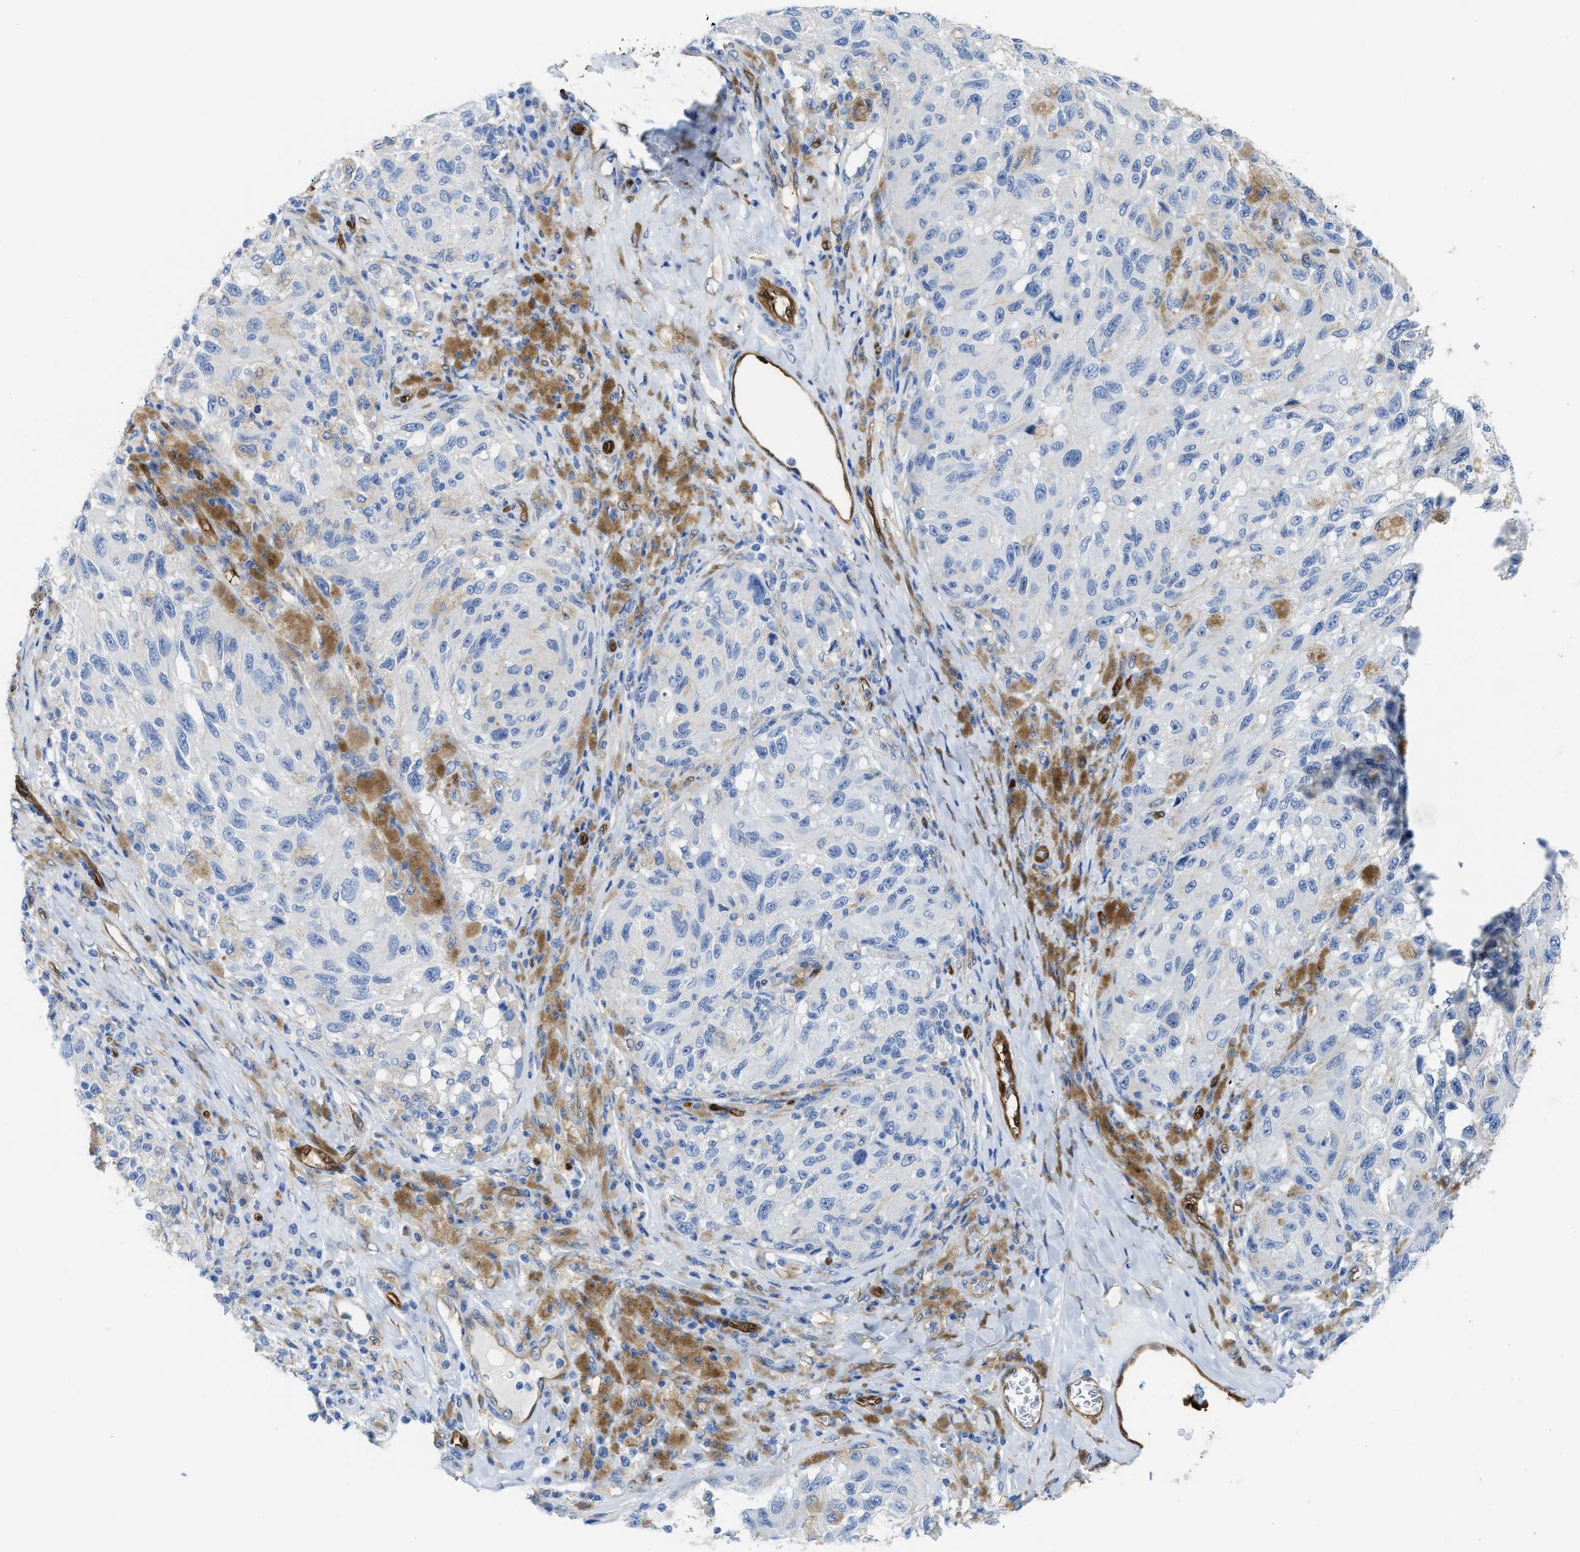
{"staining": {"intensity": "negative", "quantity": "none", "location": "none"}, "tissue": "melanoma", "cell_type": "Tumor cells", "image_type": "cancer", "snomed": [{"axis": "morphology", "description": "Malignant melanoma, NOS"}, {"axis": "topography", "description": "Skin"}], "caption": "DAB (3,3'-diaminobenzidine) immunohistochemical staining of melanoma displays no significant positivity in tumor cells. (DAB immunohistochemistry, high magnification).", "gene": "ASS1", "patient": {"sex": "female", "age": 73}}